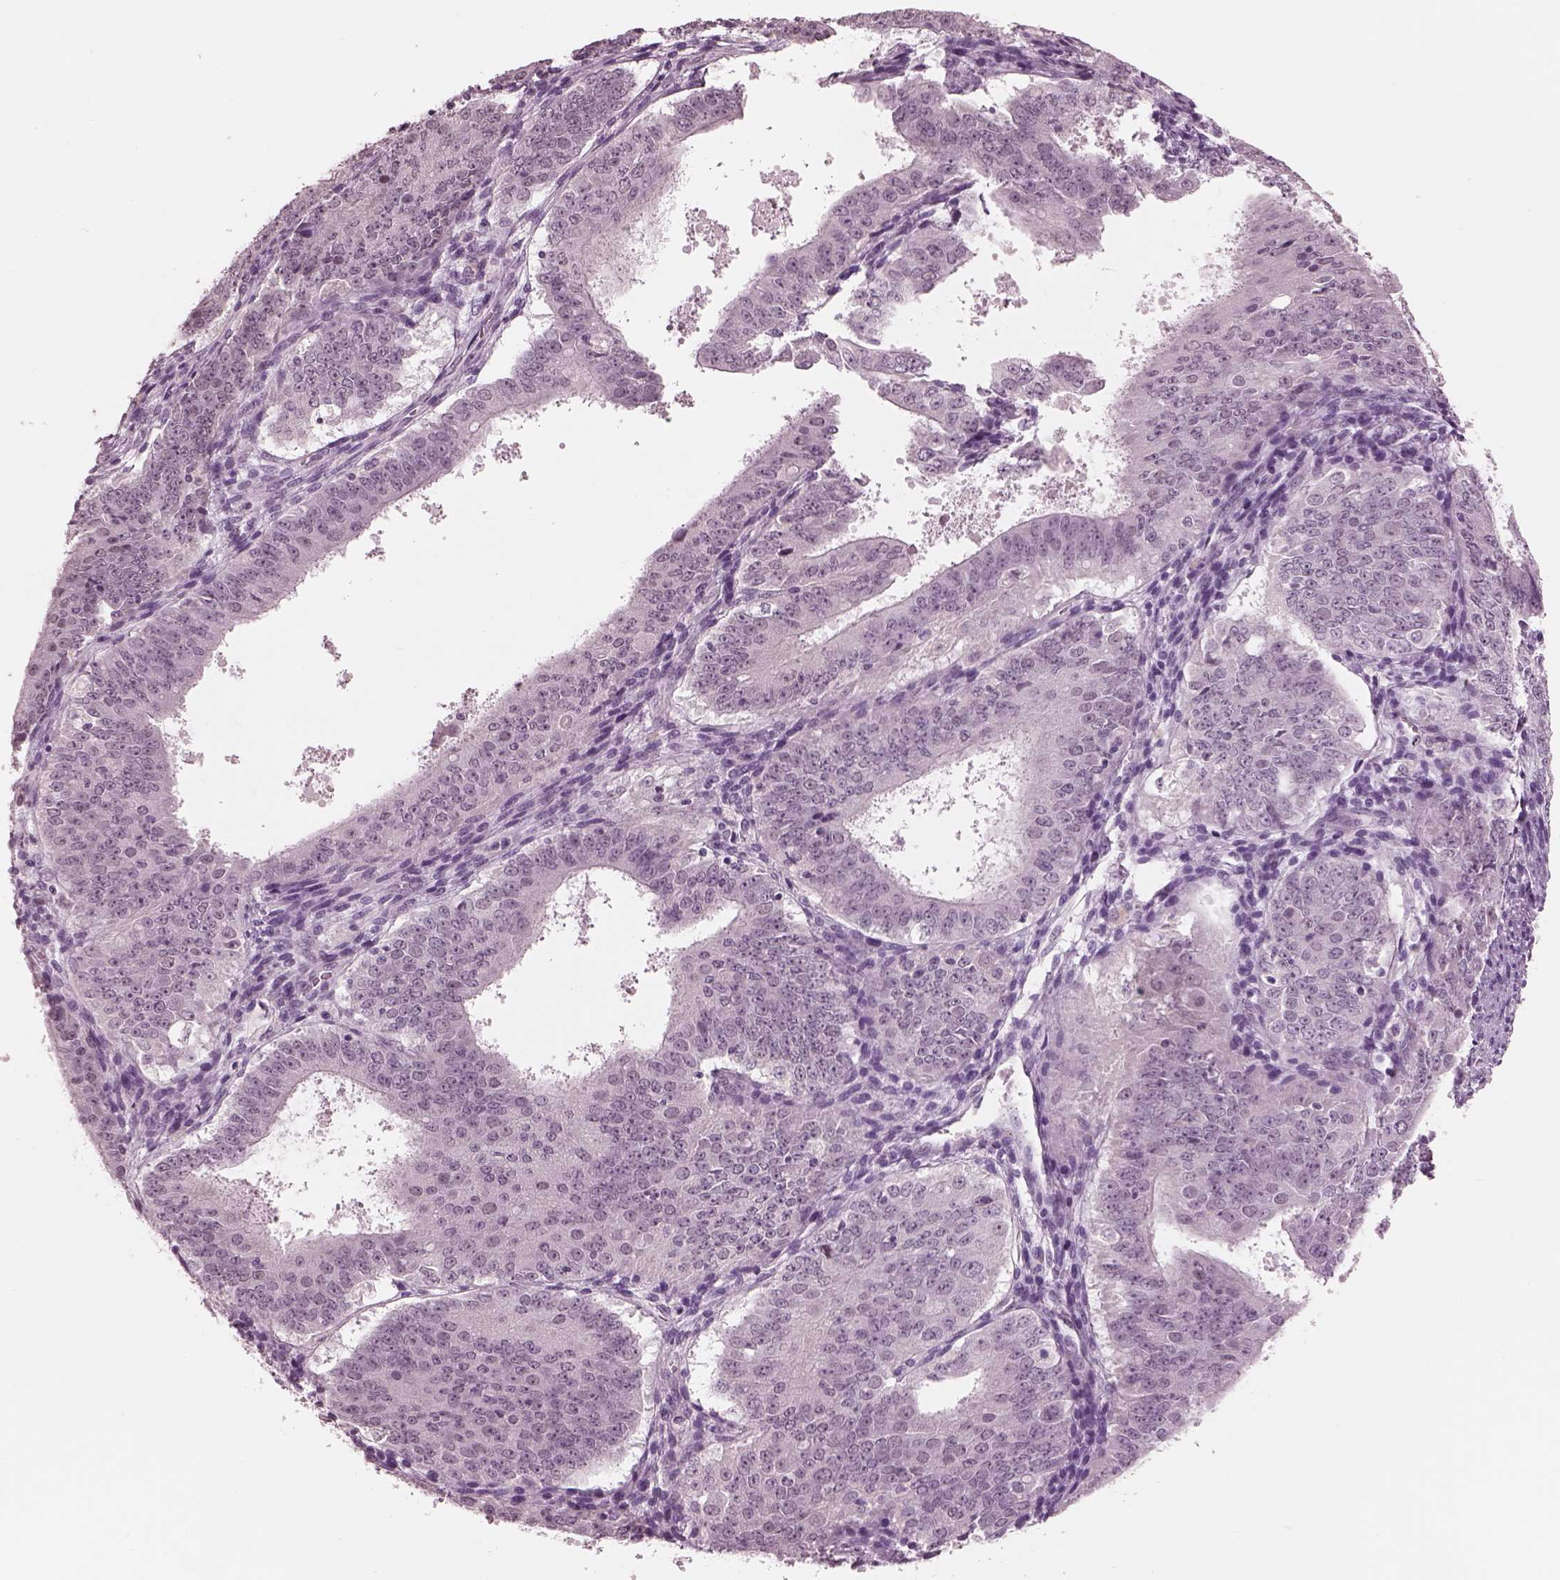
{"staining": {"intensity": "negative", "quantity": "none", "location": "none"}, "tissue": "ovarian cancer", "cell_type": "Tumor cells", "image_type": "cancer", "snomed": [{"axis": "morphology", "description": "Carcinoma, endometroid"}, {"axis": "topography", "description": "Ovary"}], "caption": "Human ovarian cancer (endometroid carcinoma) stained for a protein using immunohistochemistry shows no staining in tumor cells.", "gene": "GARIN4", "patient": {"sex": "female", "age": 42}}